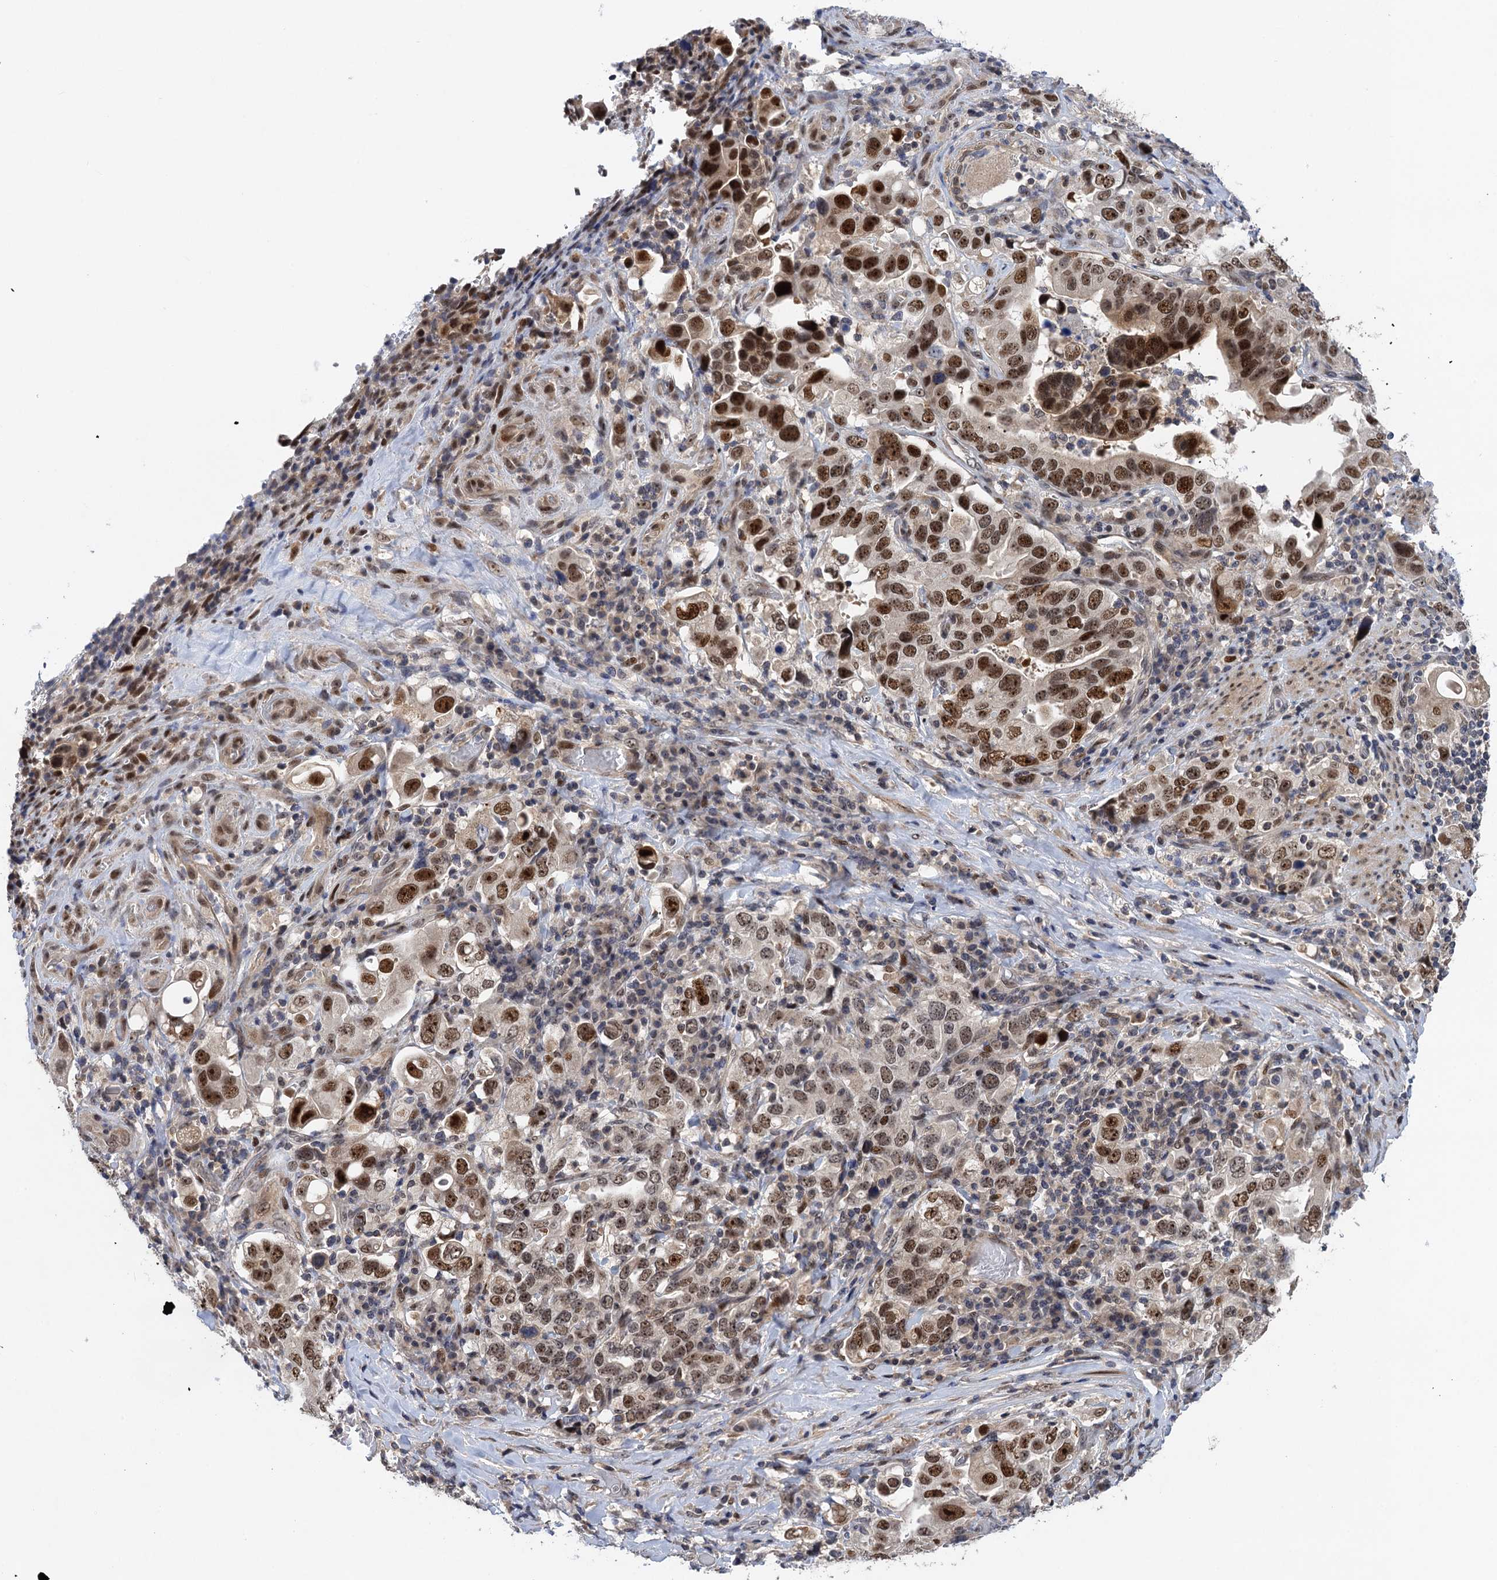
{"staining": {"intensity": "moderate", "quantity": ">75%", "location": "nuclear"}, "tissue": "stomach cancer", "cell_type": "Tumor cells", "image_type": "cancer", "snomed": [{"axis": "morphology", "description": "Adenocarcinoma, NOS"}, {"axis": "topography", "description": "Stomach, upper"}], "caption": "Human adenocarcinoma (stomach) stained for a protein (brown) displays moderate nuclear positive expression in about >75% of tumor cells.", "gene": "ZAR1L", "patient": {"sex": "male", "age": 62}}